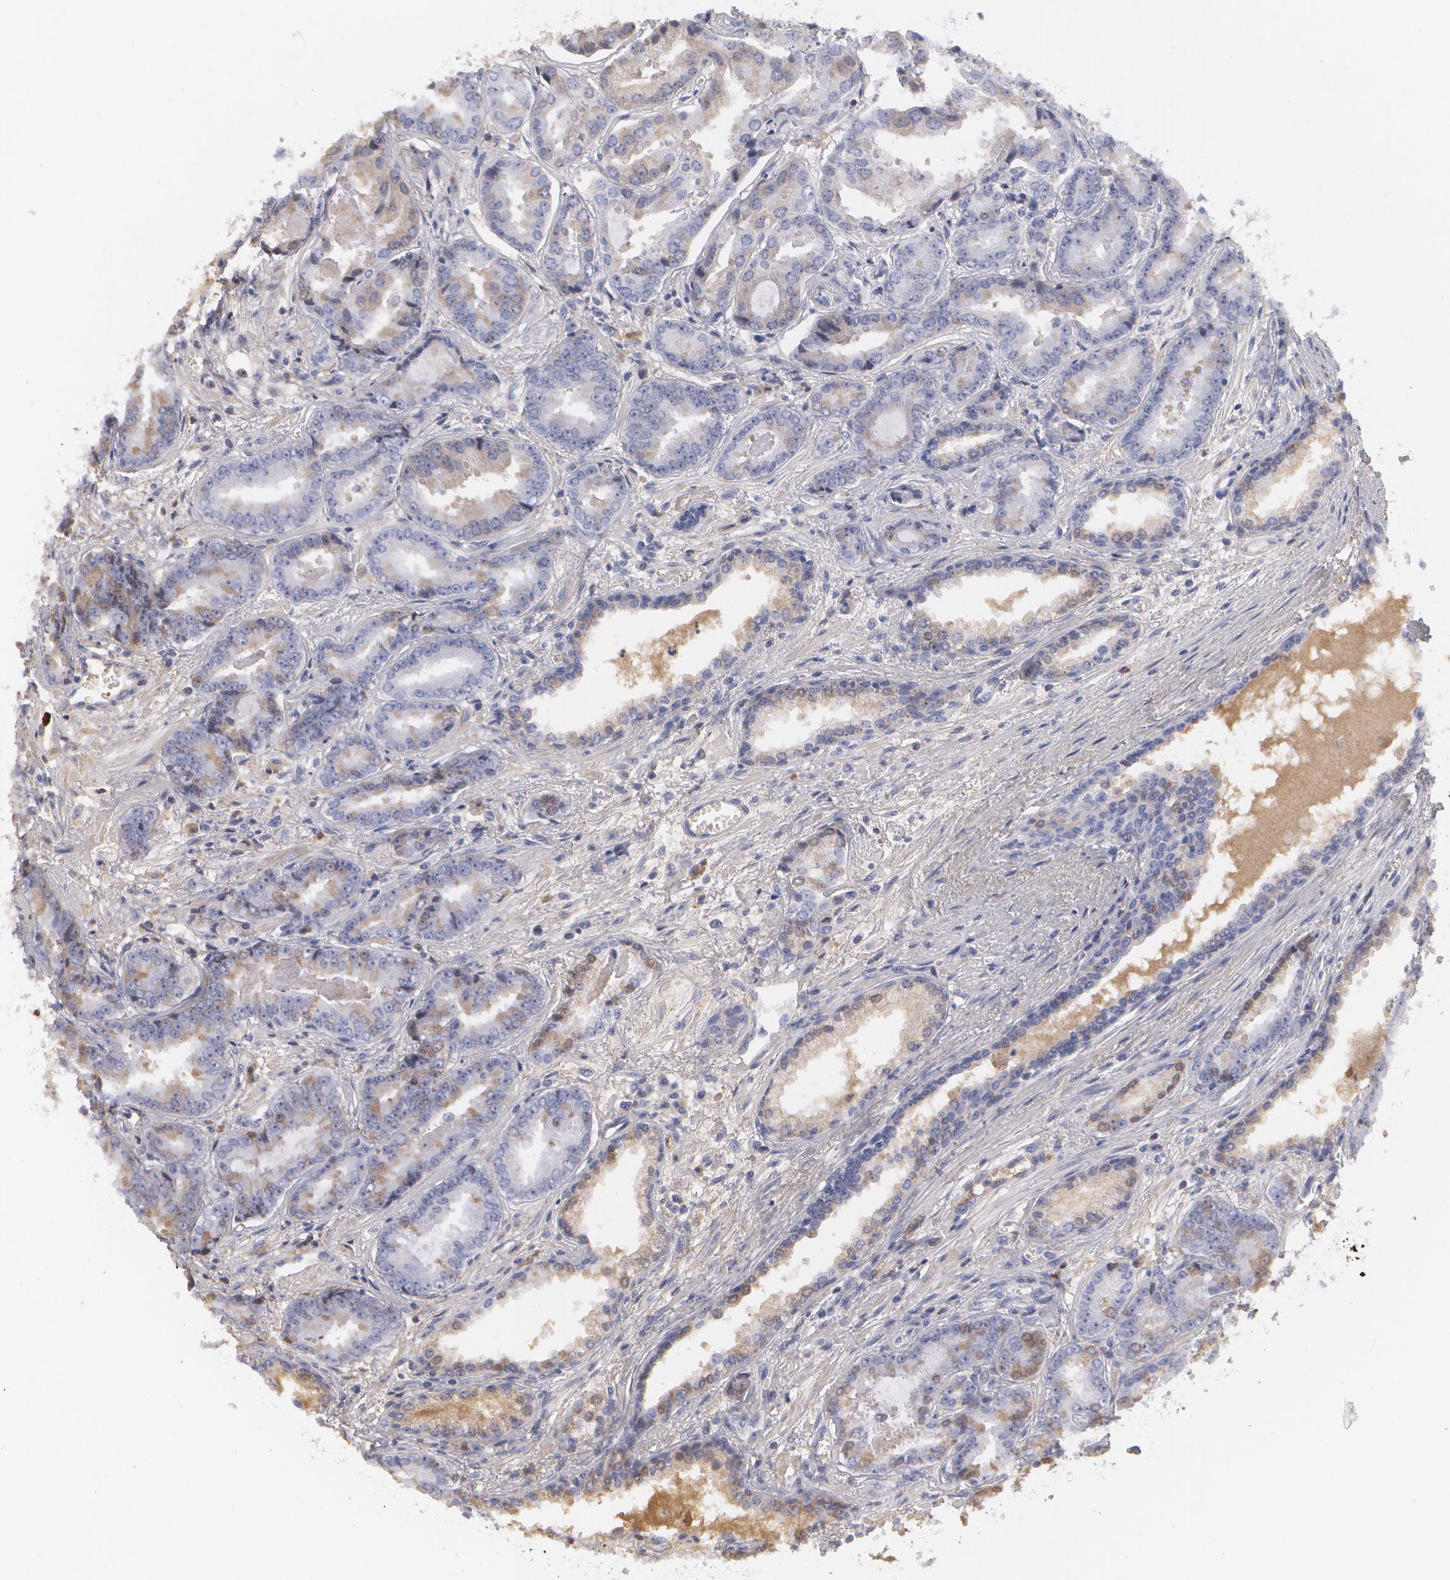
{"staining": {"intensity": "weak", "quantity": "<25%", "location": "cytoplasmic/membranous"}, "tissue": "prostate cancer", "cell_type": "Tumor cells", "image_type": "cancer", "snomed": [{"axis": "morphology", "description": "Adenocarcinoma, Low grade"}, {"axis": "topography", "description": "Prostate"}], "caption": "DAB immunohistochemical staining of prostate cancer (adenocarcinoma (low-grade)) shows no significant staining in tumor cells. Nuclei are stained in blue.", "gene": "SERPINA1", "patient": {"sex": "male", "age": 65}}